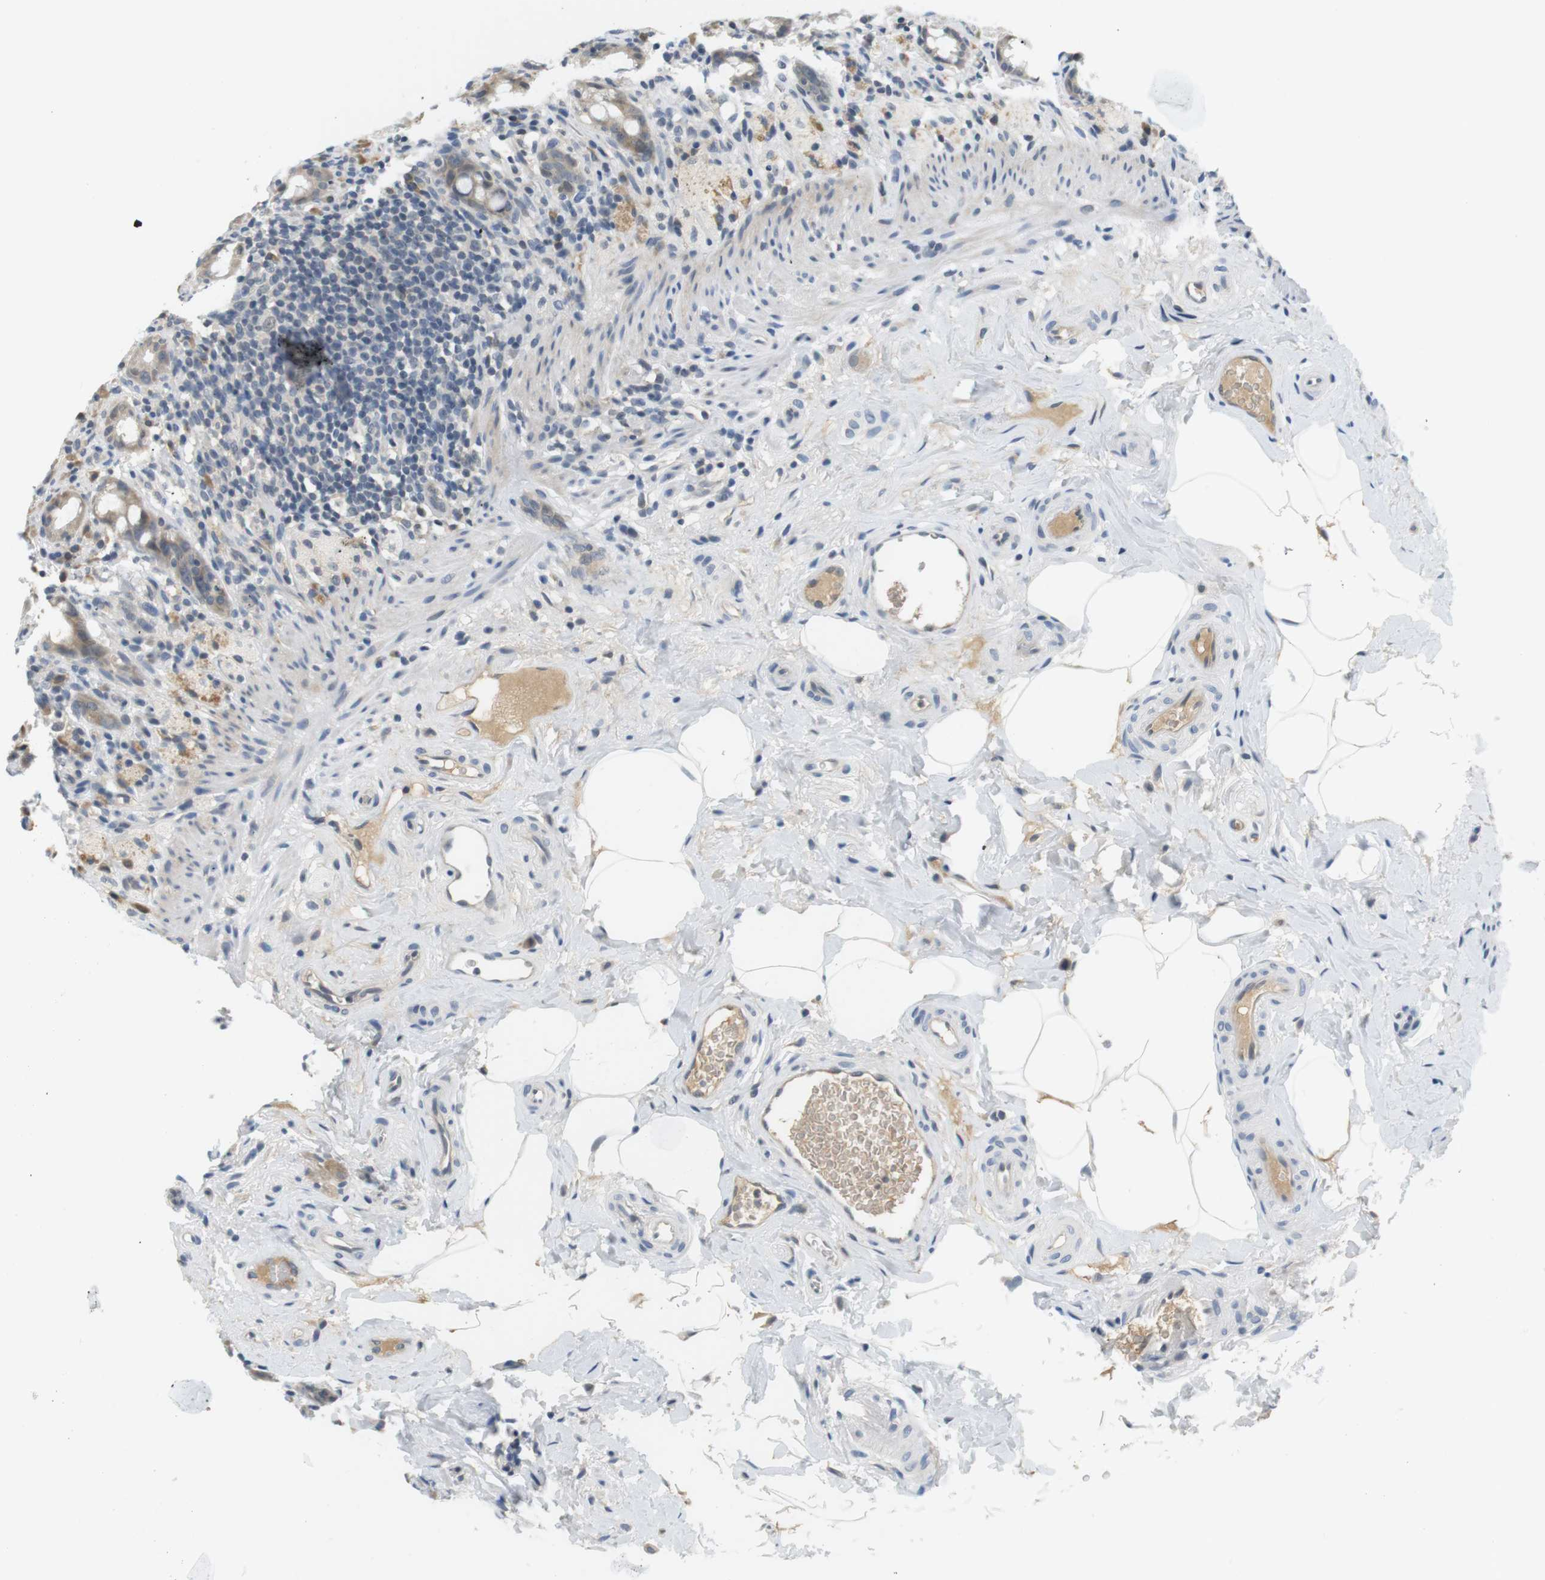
{"staining": {"intensity": "weak", "quantity": "<25%", "location": "cytoplasmic/membranous"}, "tissue": "rectum", "cell_type": "Glandular cells", "image_type": "normal", "snomed": [{"axis": "morphology", "description": "Normal tissue, NOS"}, {"axis": "topography", "description": "Rectum"}], "caption": "This is an IHC image of benign rectum. There is no staining in glandular cells.", "gene": "WNT7A", "patient": {"sex": "male", "age": 44}}